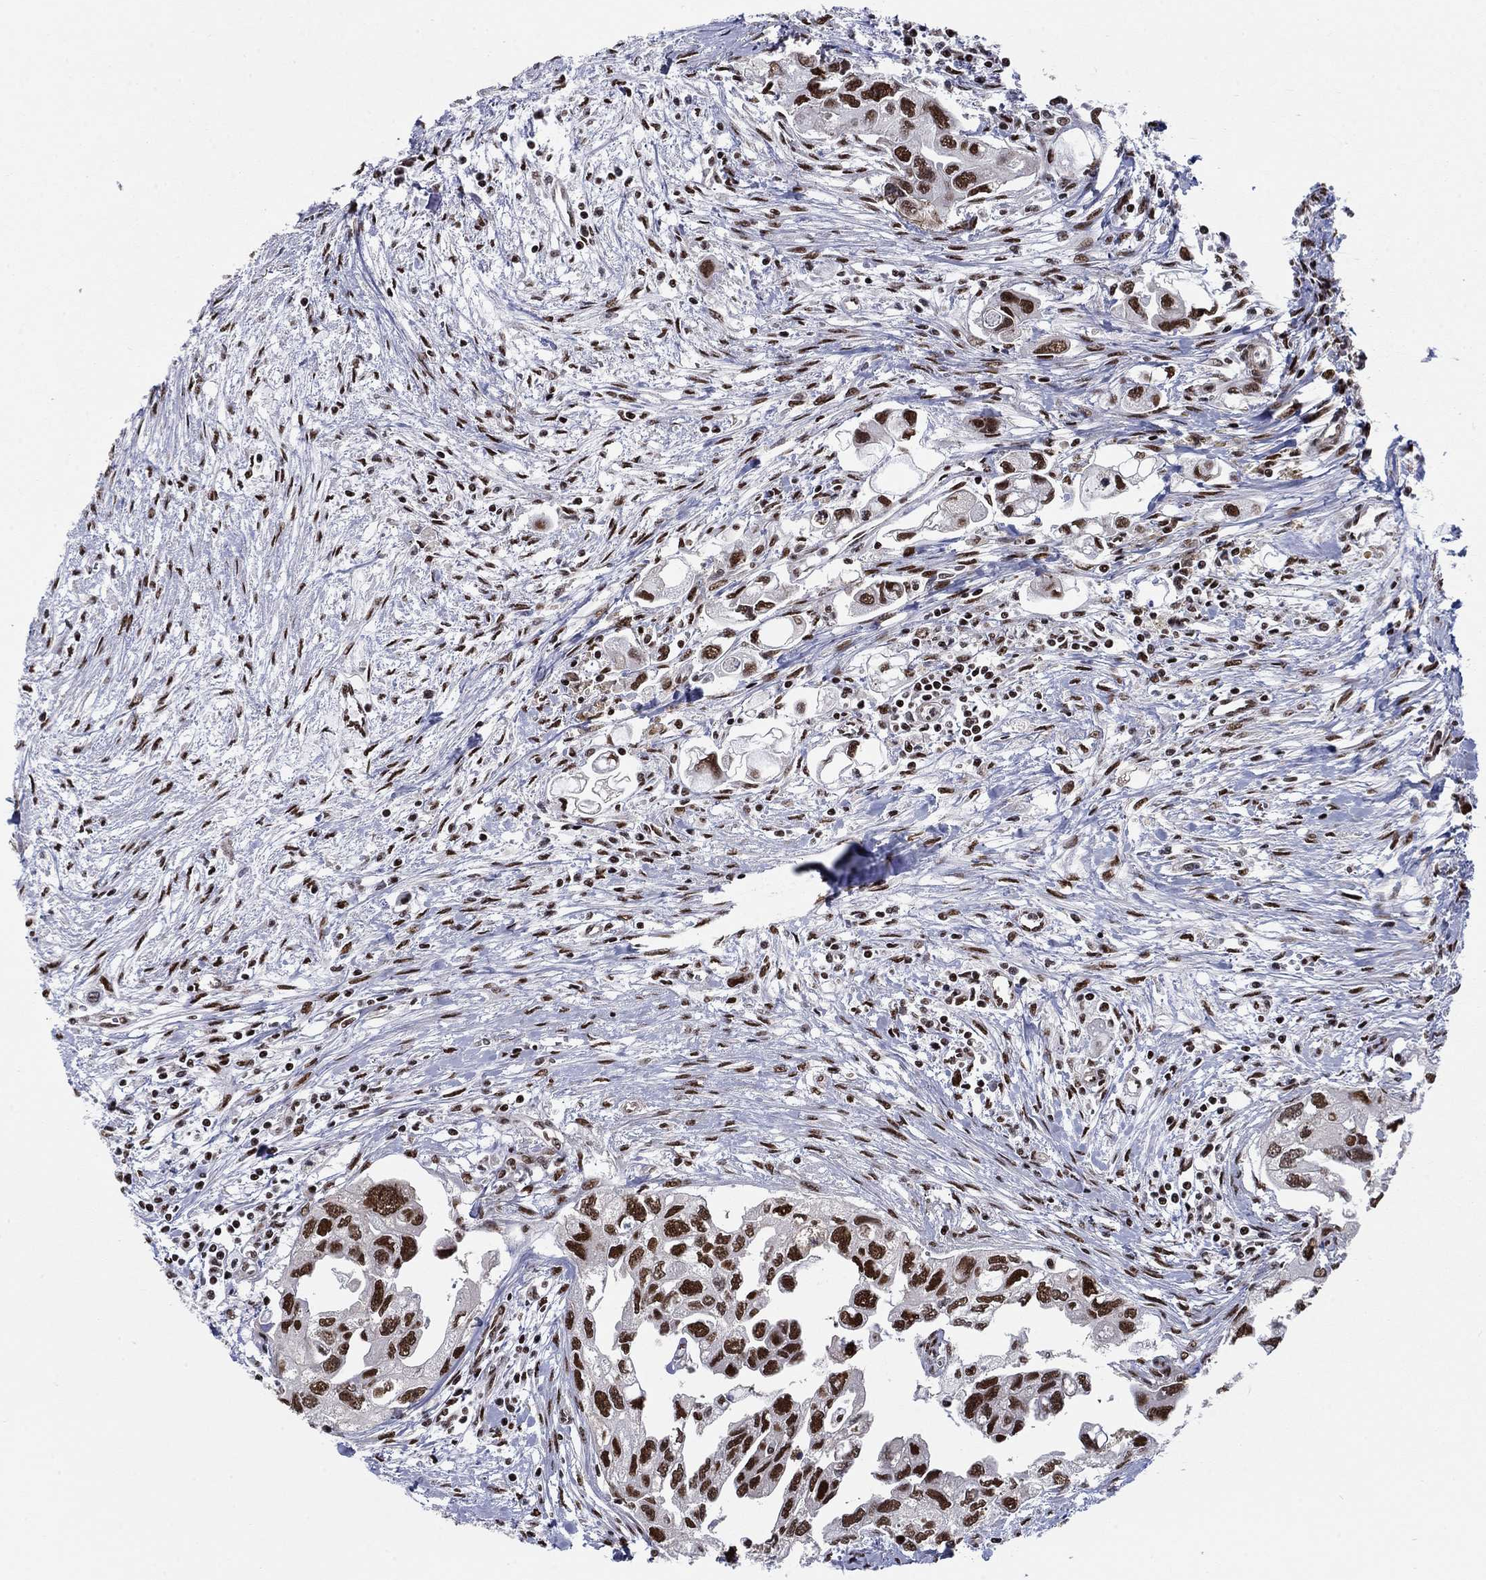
{"staining": {"intensity": "strong", "quantity": ">75%", "location": "nuclear"}, "tissue": "urothelial cancer", "cell_type": "Tumor cells", "image_type": "cancer", "snomed": [{"axis": "morphology", "description": "Urothelial carcinoma, High grade"}, {"axis": "topography", "description": "Urinary bladder"}], "caption": "Human high-grade urothelial carcinoma stained with a protein marker reveals strong staining in tumor cells.", "gene": "RPRD1B", "patient": {"sex": "male", "age": 59}}